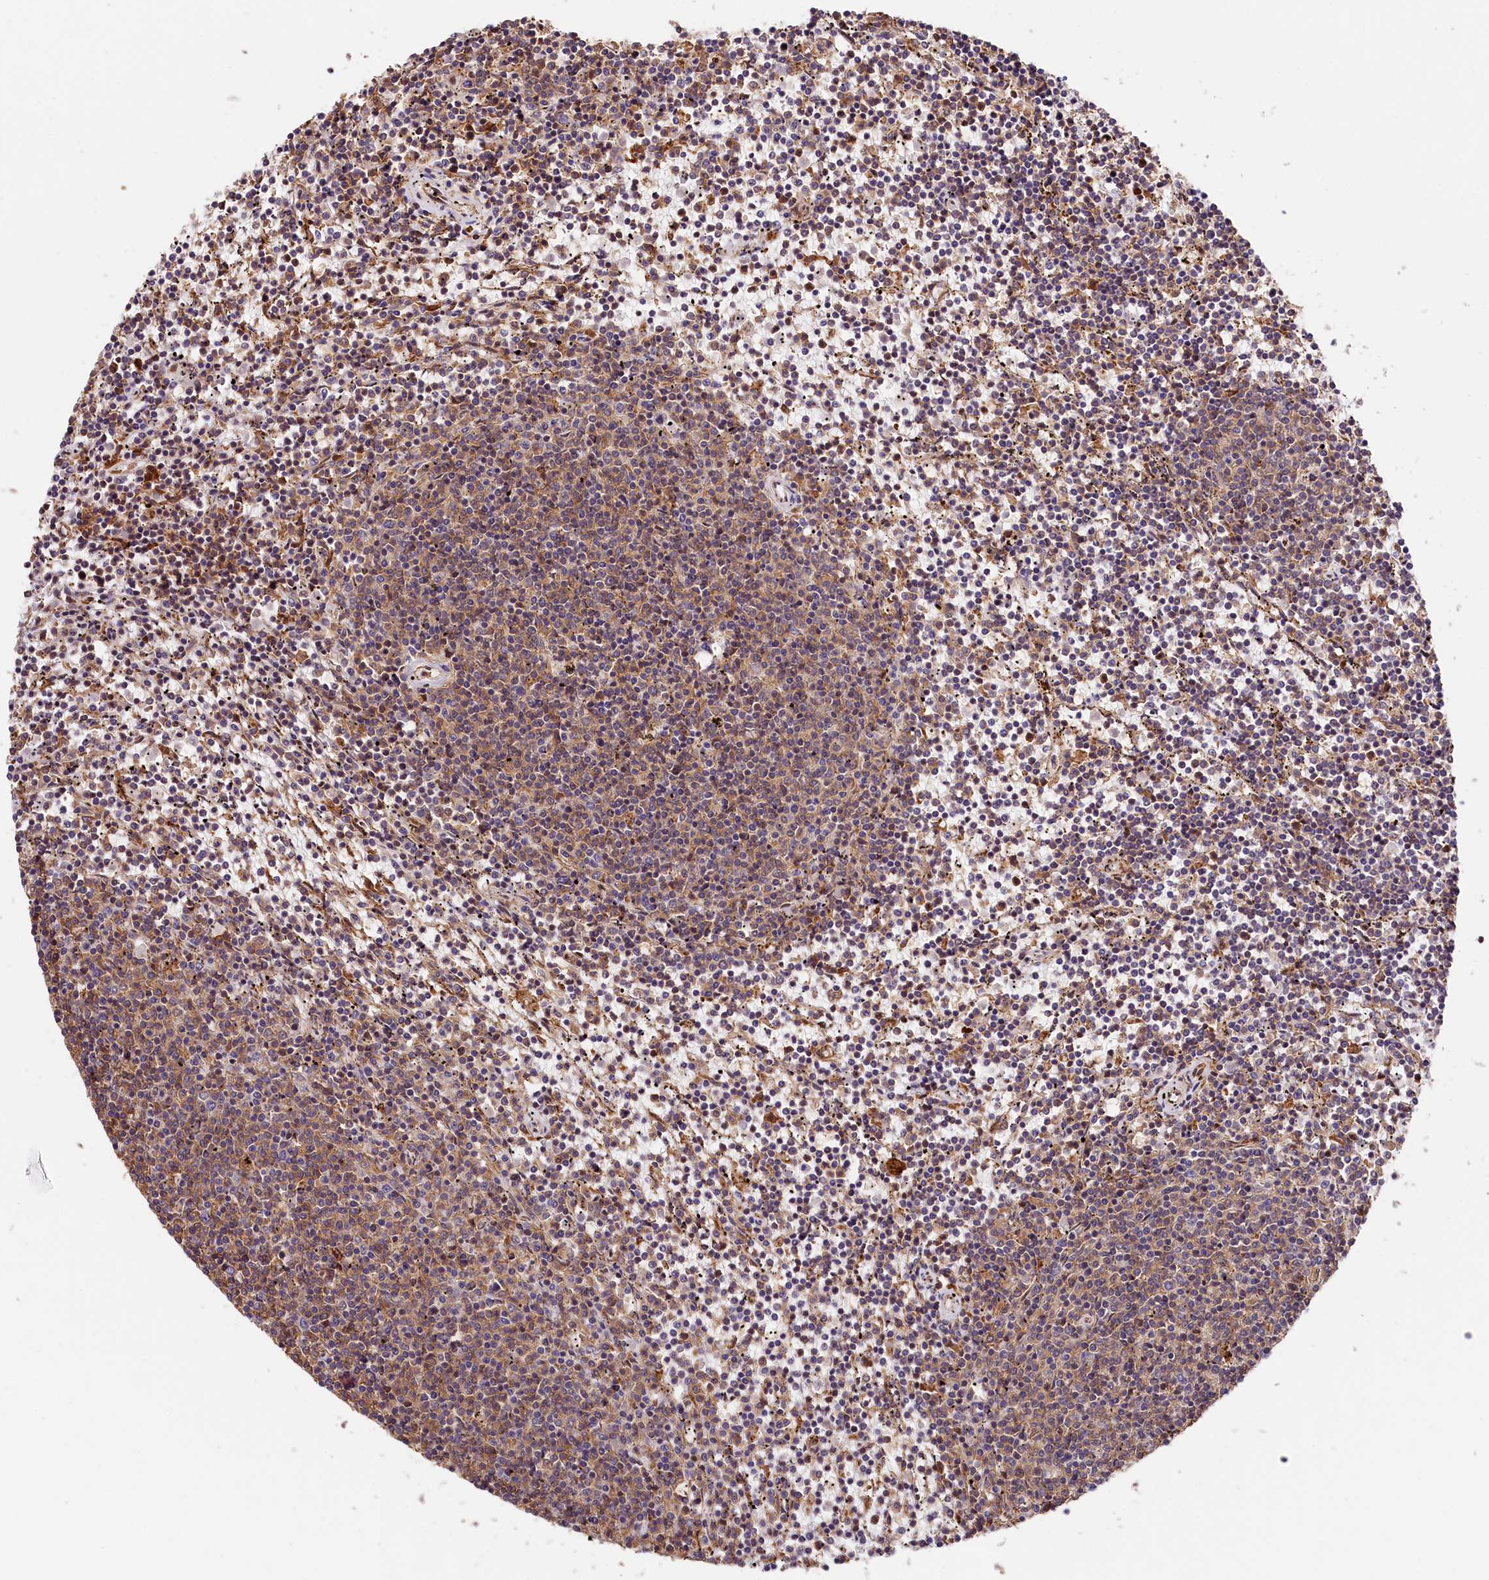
{"staining": {"intensity": "weak", "quantity": "25%-75%", "location": "cytoplasmic/membranous"}, "tissue": "lymphoma", "cell_type": "Tumor cells", "image_type": "cancer", "snomed": [{"axis": "morphology", "description": "Malignant lymphoma, non-Hodgkin's type, Low grade"}, {"axis": "topography", "description": "Spleen"}], "caption": "Lymphoma stained with immunohistochemistry reveals weak cytoplasmic/membranous positivity in about 25%-75% of tumor cells. (Brightfield microscopy of DAB IHC at high magnification).", "gene": "CACNA1H", "patient": {"sex": "female", "age": 50}}